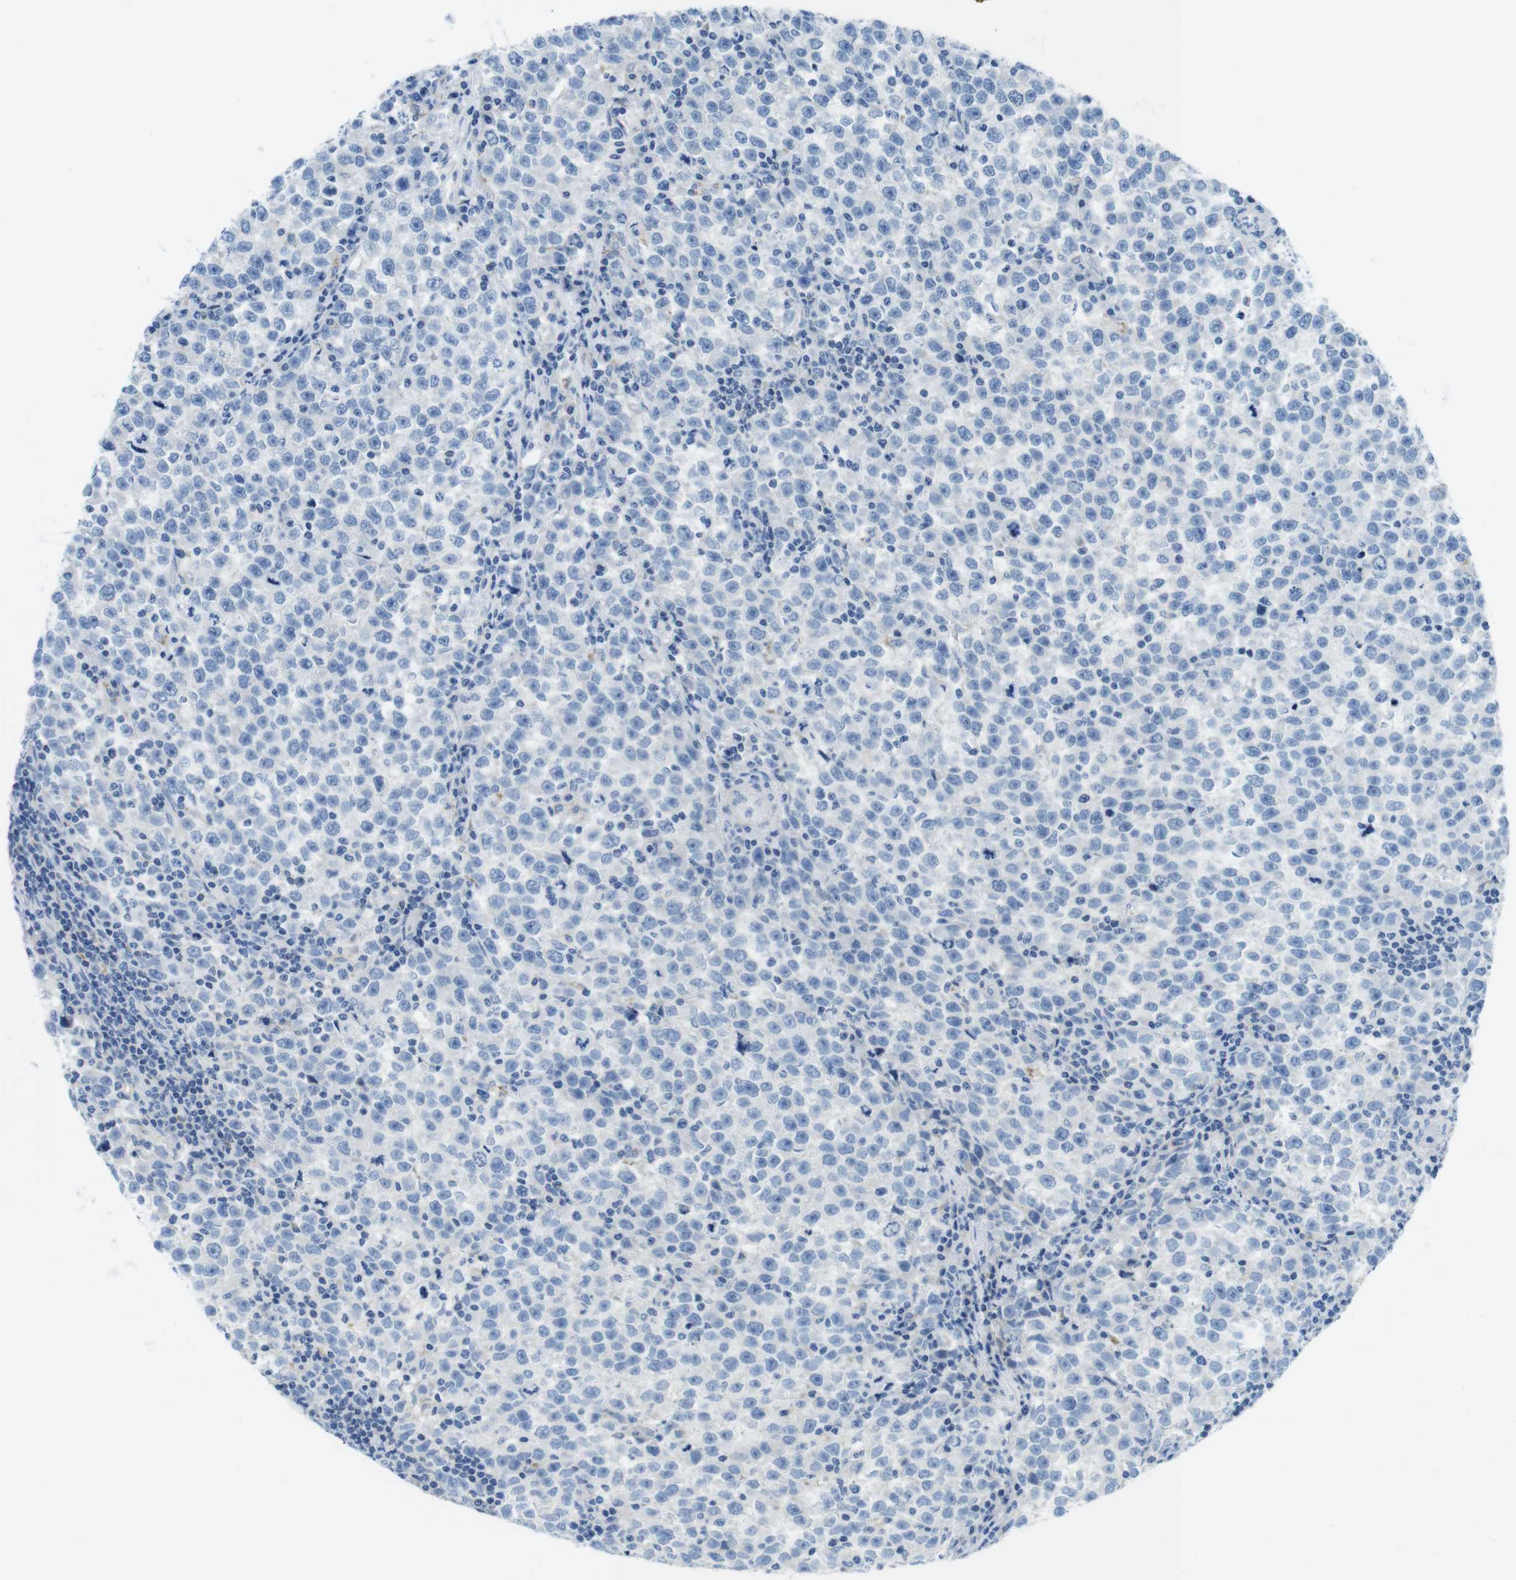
{"staining": {"intensity": "negative", "quantity": "none", "location": "none"}, "tissue": "testis cancer", "cell_type": "Tumor cells", "image_type": "cancer", "snomed": [{"axis": "morphology", "description": "Seminoma, NOS"}, {"axis": "topography", "description": "Testis"}], "caption": "Immunohistochemistry of human testis seminoma exhibits no expression in tumor cells. (DAB (3,3'-diaminobenzidine) IHC with hematoxylin counter stain).", "gene": "ASIC5", "patient": {"sex": "male", "age": 43}}